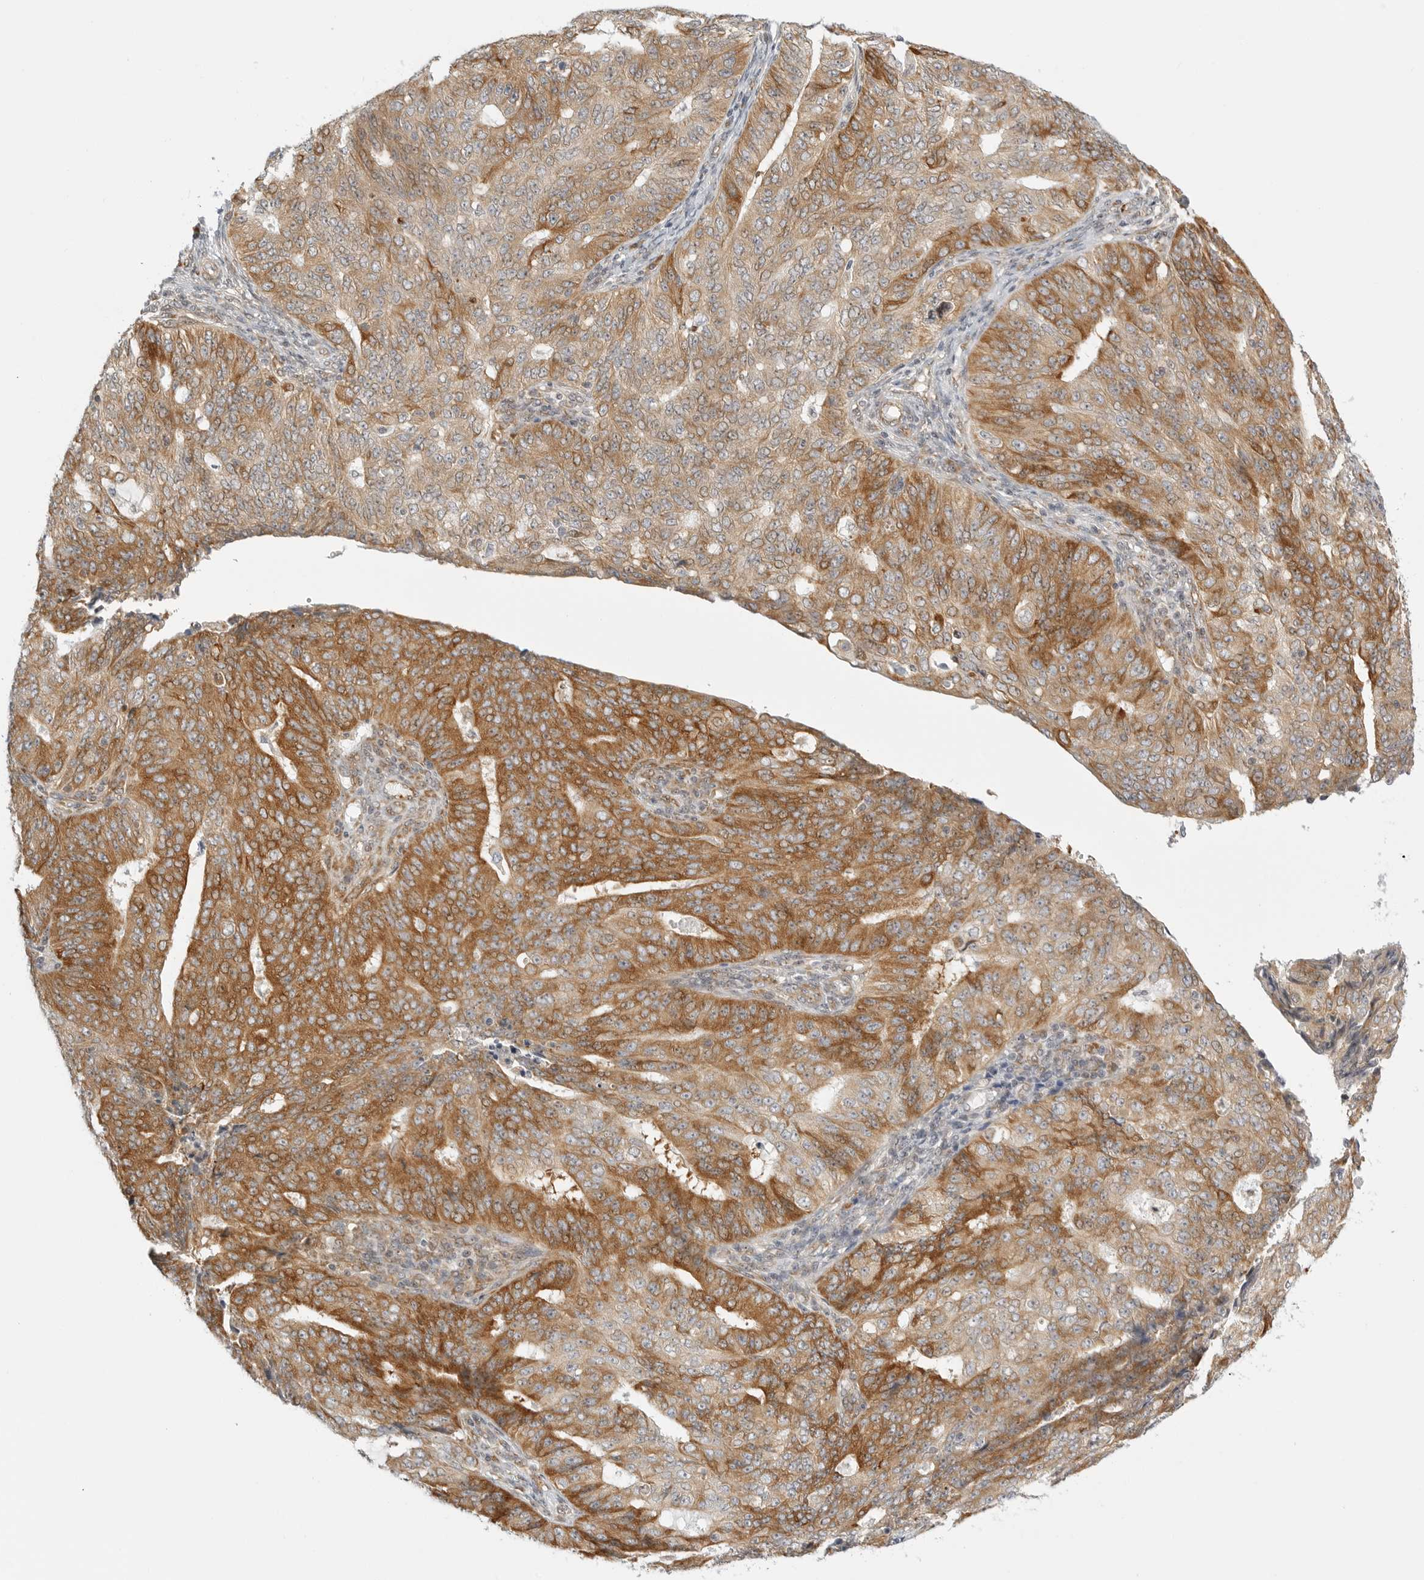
{"staining": {"intensity": "strong", "quantity": ">75%", "location": "cytoplasmic/membranous"}, "tissue": "endometrial cancer", "cell_type": "Tumor cells", "image_type": "cancer", "snomed": [{"axis": "morphology", "description": "Adenocarcinoma, NOS"}, {"axis": "topography", "description": "Endometrium"}], "caption": "Immunohistochemistry (IHC) (DAB) staining of human endometrial adenocarcinoma exhibits strong cytoplasmic/membranous protein positivity in approximately >75% of tumor cells.", "gene": "DSCC1", "patient": {"sex": "female", "age": 32}}